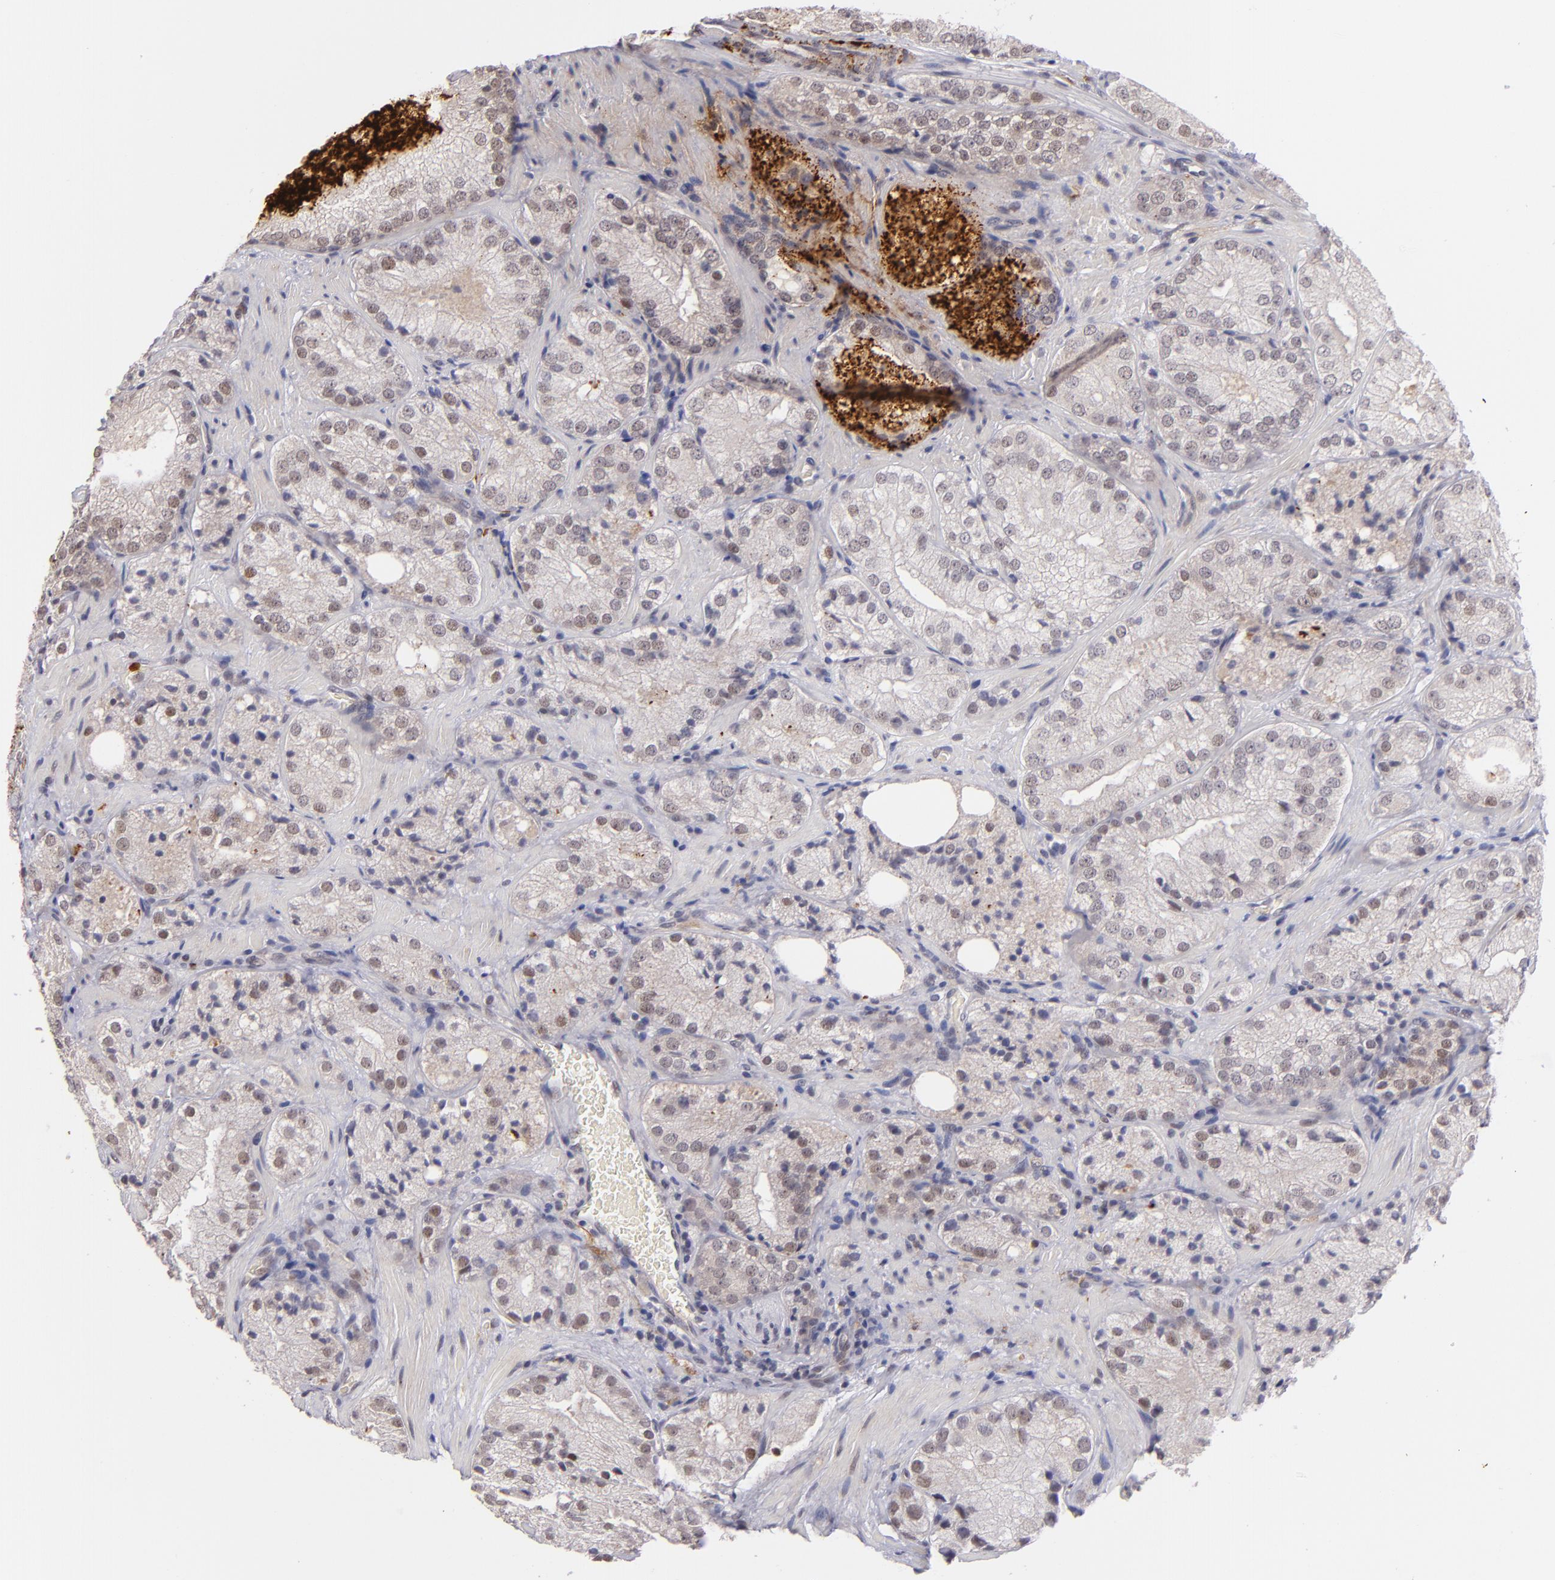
{"staining": {"intensity": "negative", "quantity": "none", "location": "none"}, "tissue": "prostate cancer", "cell_type": "Tumor cells", "image_type": "cancer", "snomed": [{"axis": "morphology", "description": "Adenocarcinoma, Low grade"}, {"axis": "topography", "description": "Prostate"}], "caption": "Tumor cells show no significant protein positivity in adenocarcinoma (low-grade) (prostate).", "gene": "RXRG", "patient": {"sex": "male", "age": 60}}